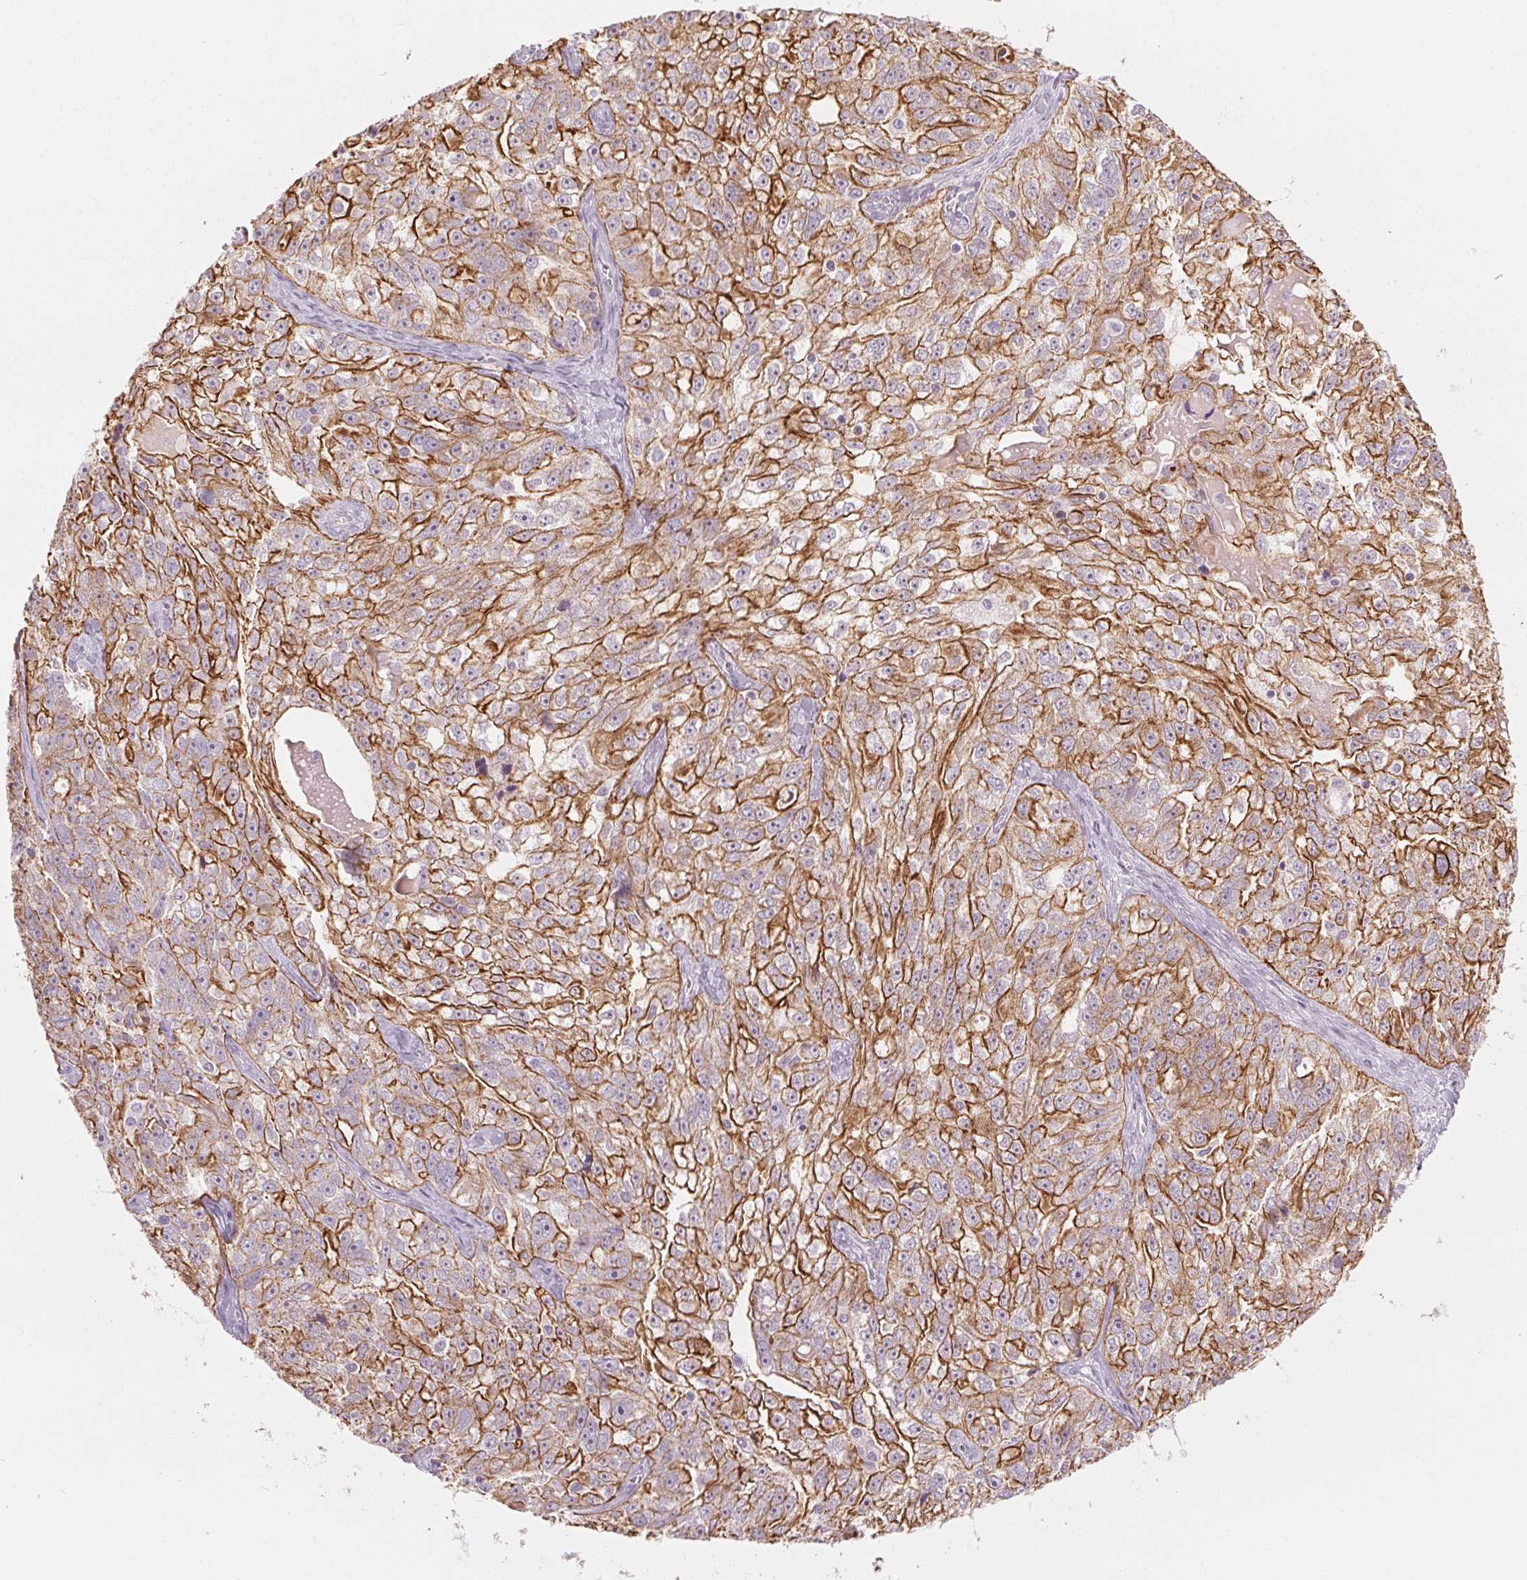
{"staining": {"intensity": "strong", "quantity": "25%-75%", "location": "cytoplasmic/membranous"}, "tissue": "ovarian cancer", "cell_type": "Tumor cells", "image_type": "cancer", "snomed": [{"axis": "morphology", "description": "Cystadenocarcinoma, serous, NOS"}, {"axis": "topography", "description": "Ovary"}], "caption": "Protein expression analysis of ovarian cancer (serous cystadenocarcinoma) shows strong cytoplasmic/membranous expression in approximately 25%-75% of tumor cells. (brown staining indicates protein expression, while blue staining denotes nuclei).", "gene": "SCTR", "patient": {"sex": "female", "age": 51}}